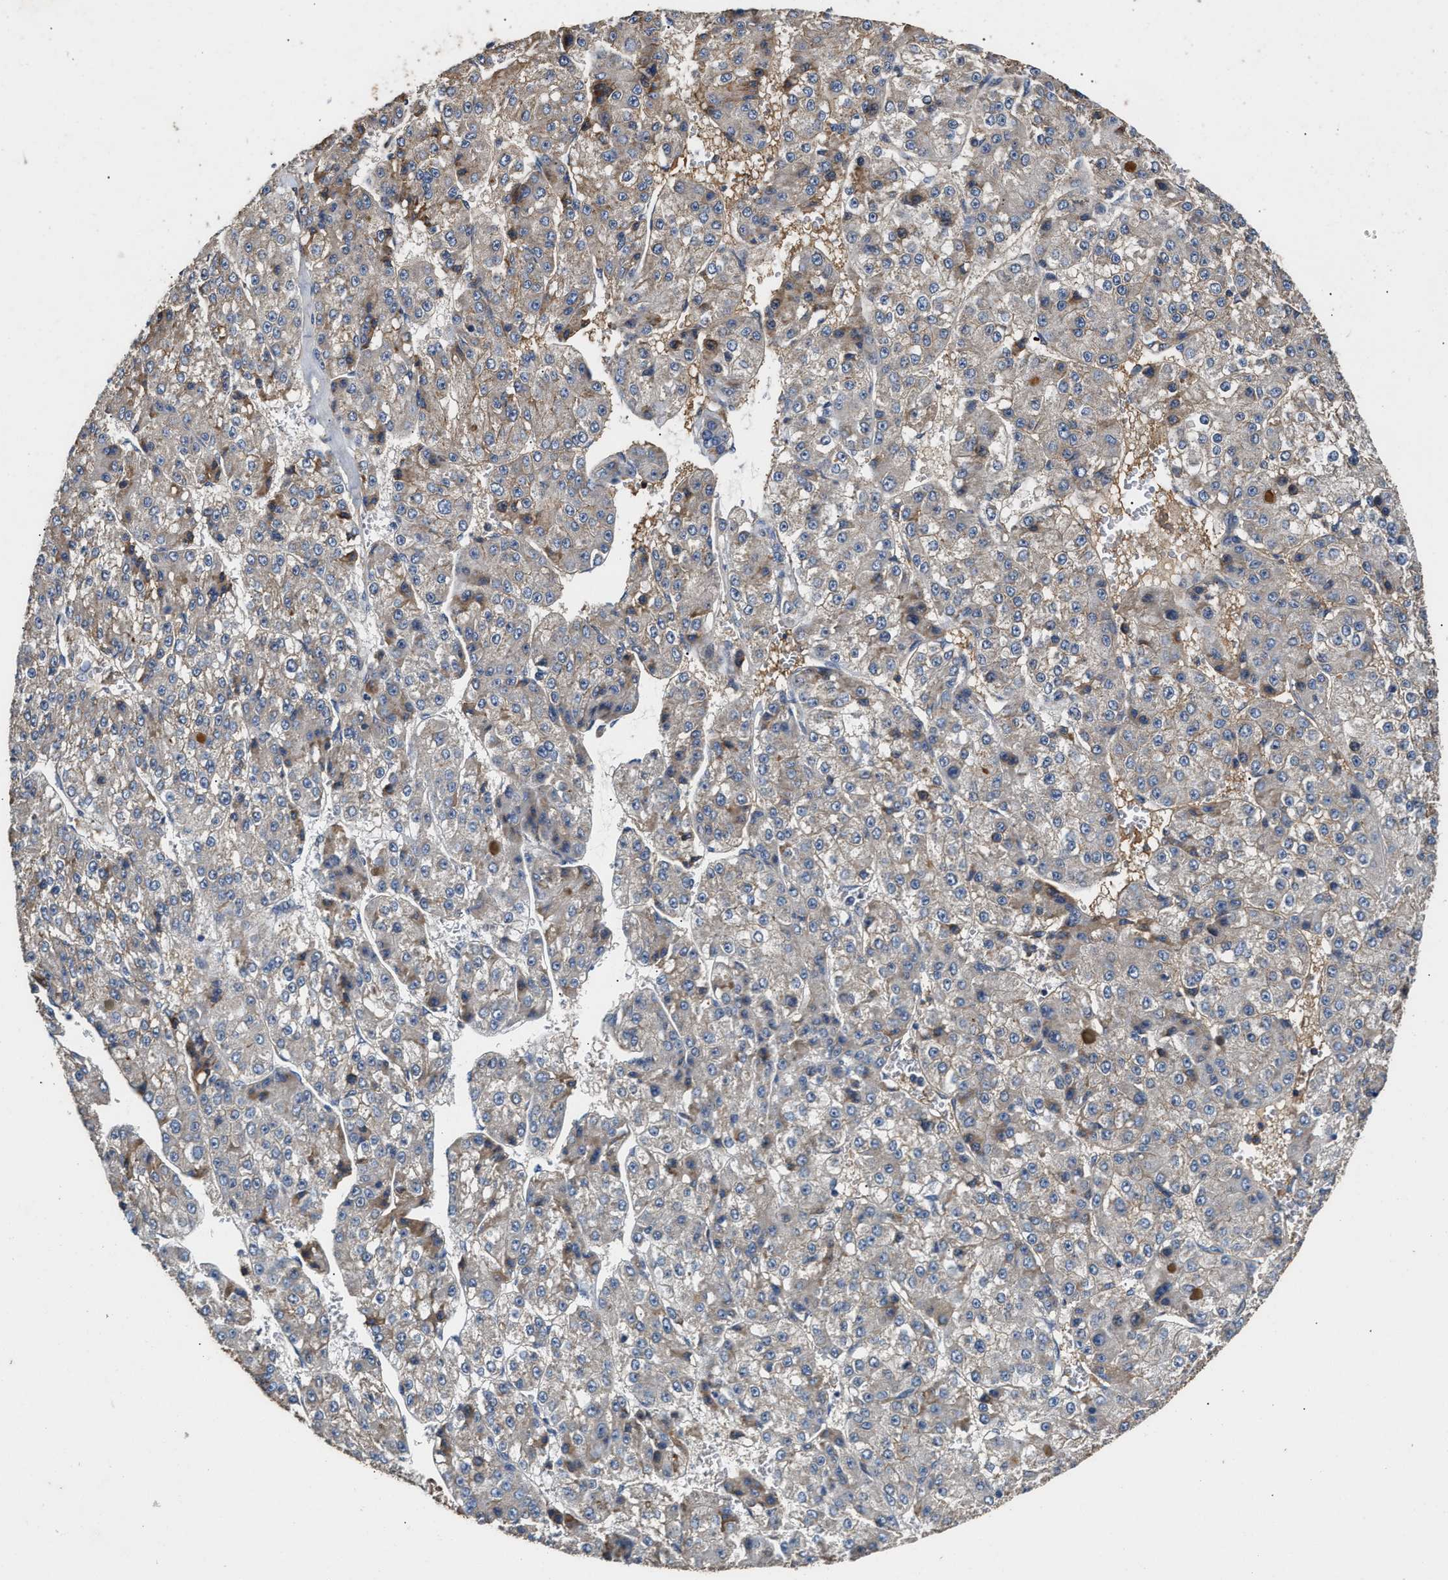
{"staining": {"intensity": "weak", "quantity": "25%-75%", "location": "cytoplasmic/membranous"}, "tissue": "liver cancer", "cell_type": "Tumor cells", "image_type": "cancer", "snomed": [{"axis": "morphology", "description": "Carcinoma, Hepatocellular, NOS"}, {"axis": "topography", "description": "Liver"}], "caption": "Immunohistochemistry (IHC) (DAB) staining of liver cancer reveals weak cytoplasmic/membranous protein expression in about 25%-75% of tumor cells.", "gene": "C3", "patient": {"sex": "female", "age": 73}}